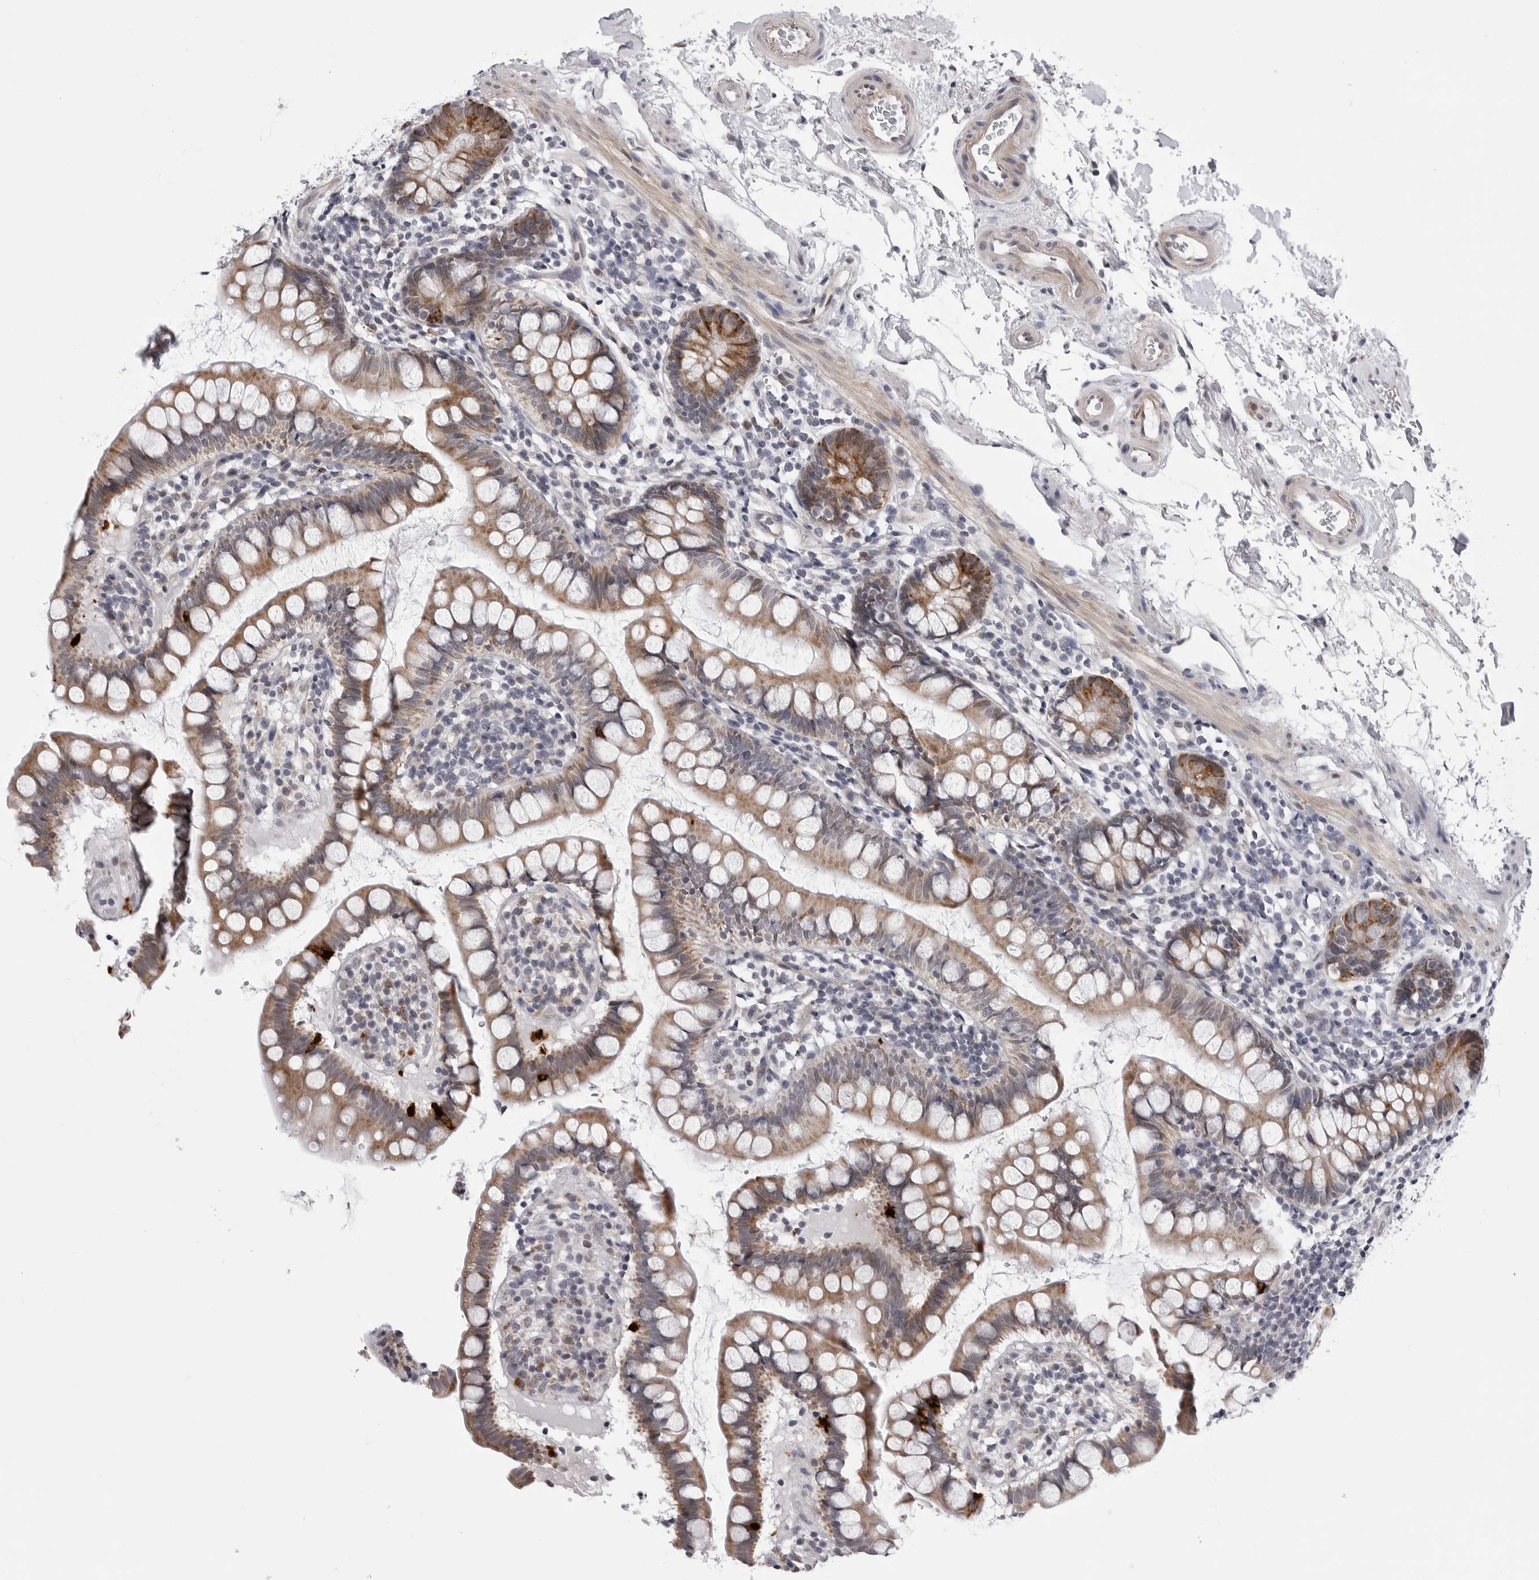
{"staining": {"intensity": "moderate", "quantity": ">75%", "location": "cytoplasmic/membranous"}, "tissue": "small intestine", "cell_type": "Glandular cells", "image_type": "normal", "snomed": [{"axis": "morphology", "description": "Normal tissue, NOS"}, {"axis": "topography", "description": "Small intestine"}], "caption": "The micrograph exhibits staining of normal small intestine, revealing moderate cytoplasmic/membranous protein expression (brown color) within glandular cells.", "gene": "CDK20", "patient": {"sex": "female", "age": 84}}